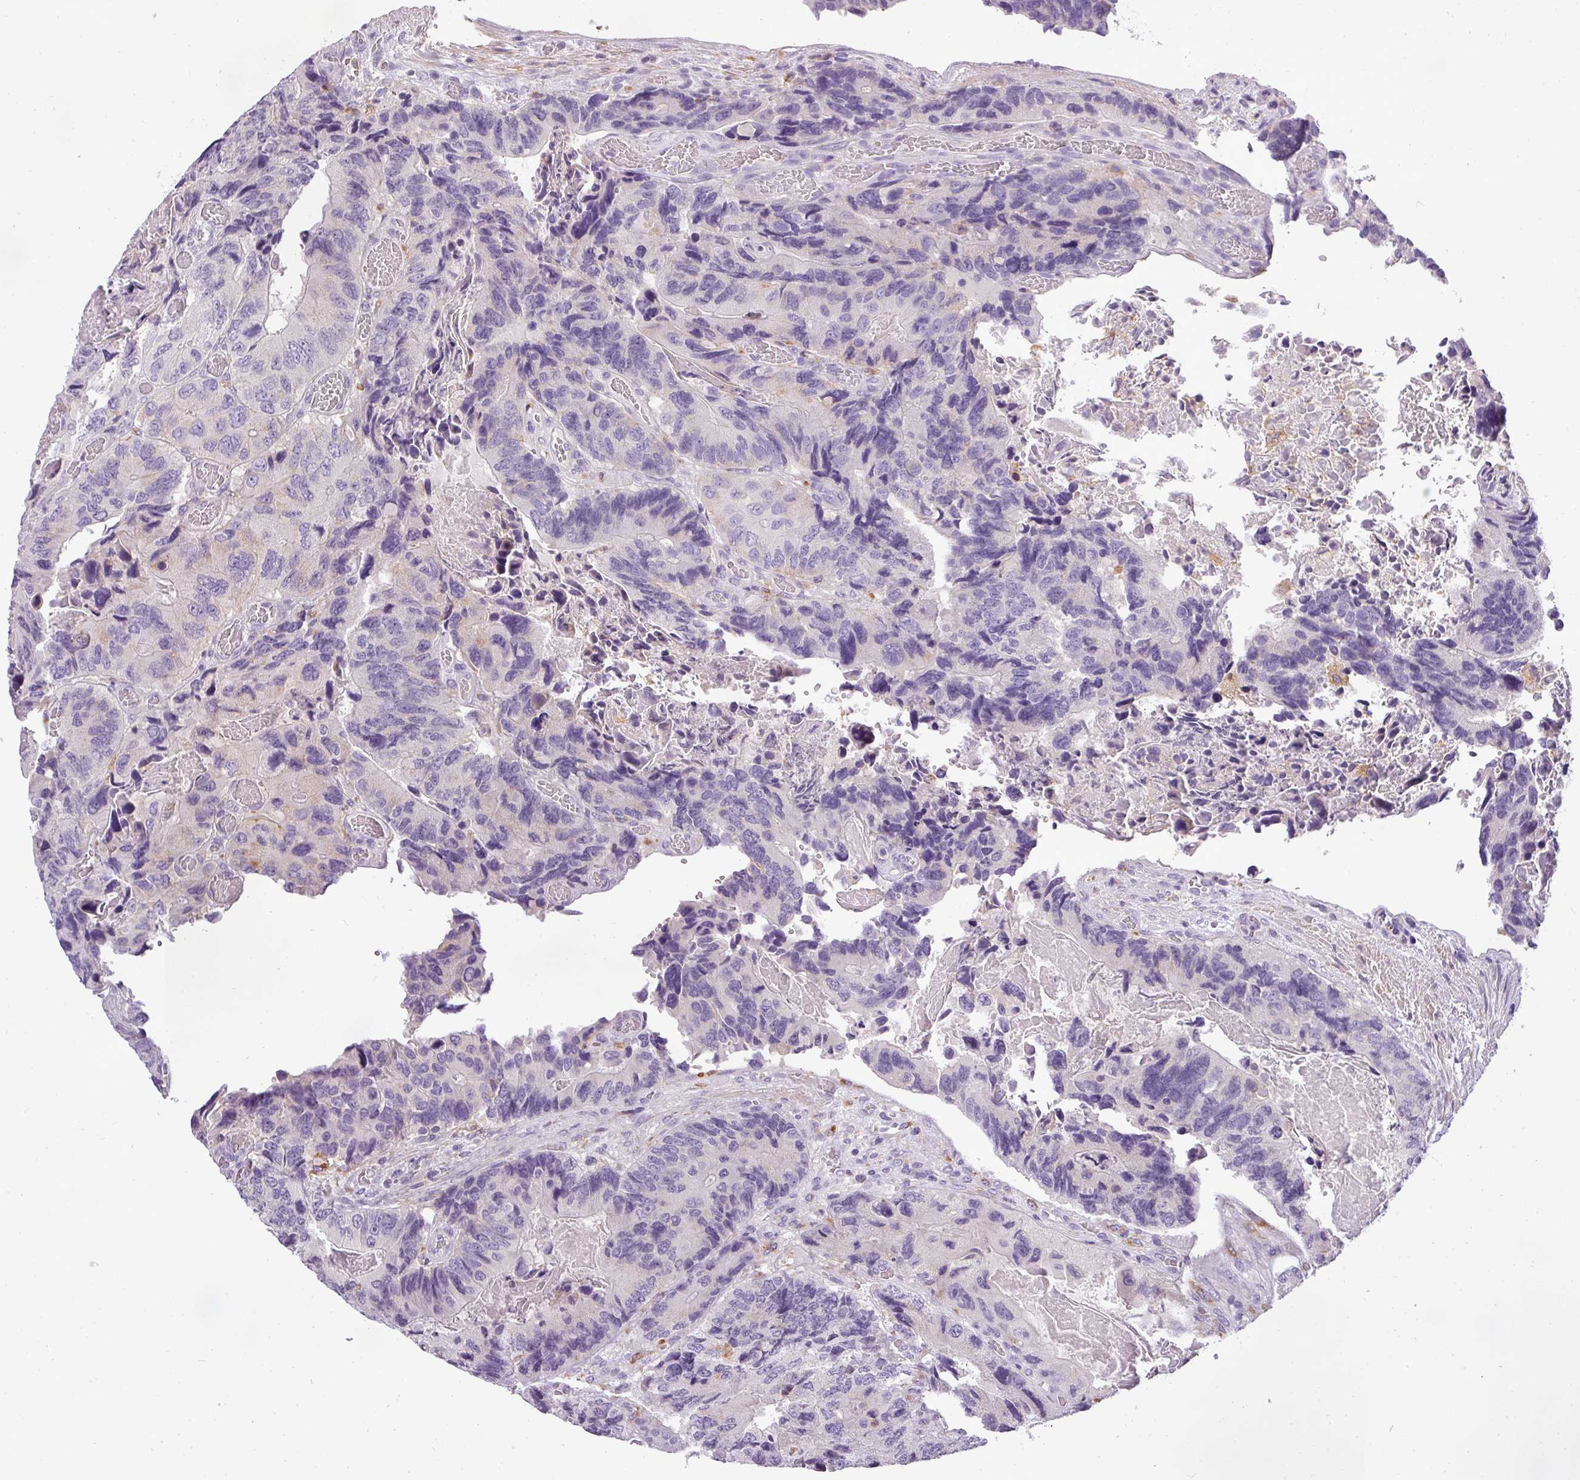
{"staining": {"intensity": "negative", "quantity": "none", "location": "none"}, "tissue": "colorectal cancer", "cell_type": "Tumor cells", "image_type": "cancer", "snomed": [{"axis": "morphology", "description": "Adenocarcinoma, NOS"}, {"axis": "topography", "description": "Colon"}], "caption": "Micrograph shows no protein staining in tumor cells of adenocarcinoma (colorectal) tissue.", "gene": "ATP6V1D", "patient": {"sex": "male", "age": 84}}